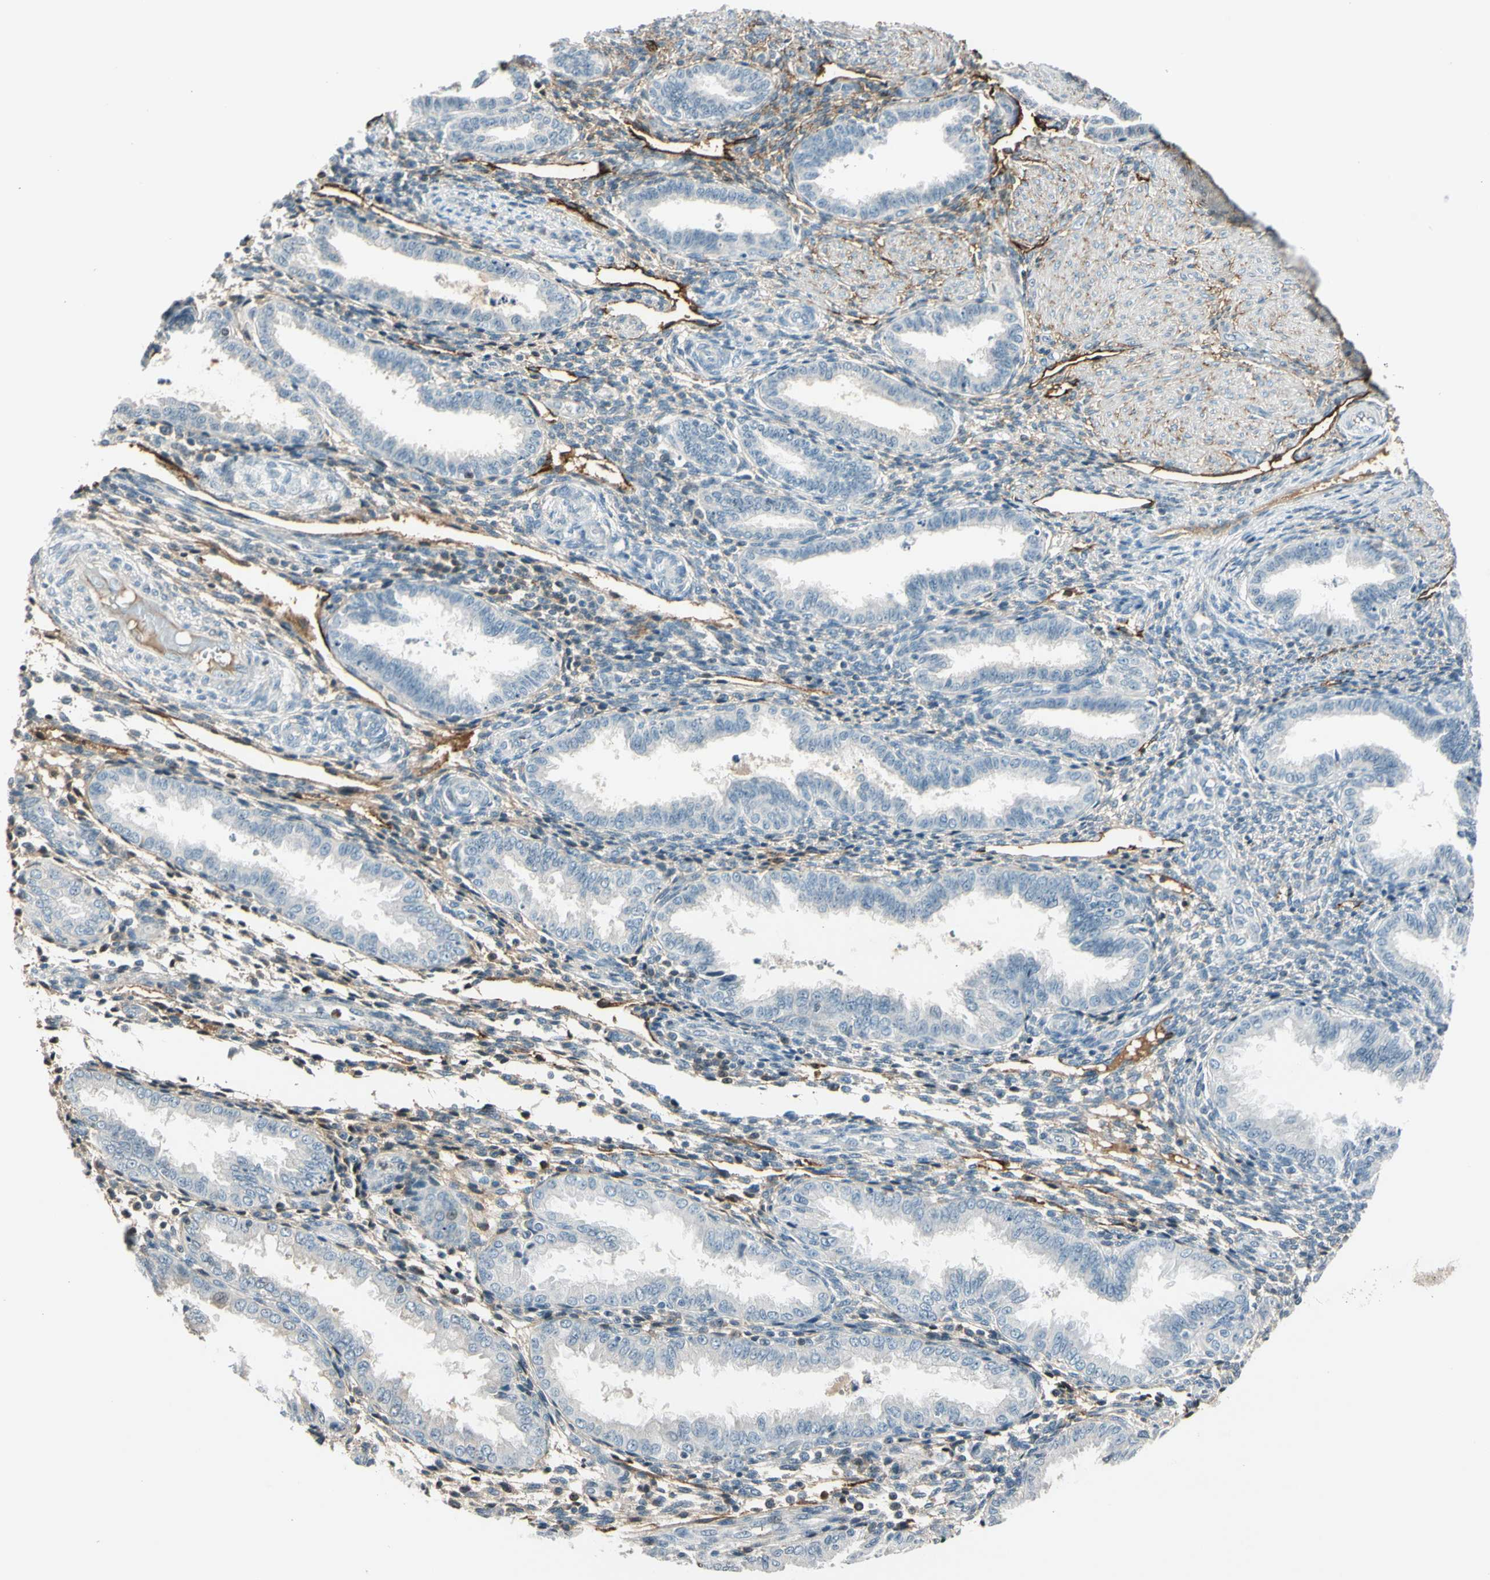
{"staining": {"intensity": "negative", "quantity": "none", "location": "none"}, "tissue": "endometrium", "cell_type": "Cells in endometrial stroma", "image_type": "normal", "snomed": [{"axis": "morphology", "description": "Normal tissue, NOS"}, {"axis": "topography", "description": "Endometrium"}], "caption": "DAB (3,3'-diaminobenzidine) immunohistochemical staining of normal human endometrium shows no significant expression in cells in endometrial stroma.", "gene": "PDPN", "patient": {"sex": "female", "age": 33}}